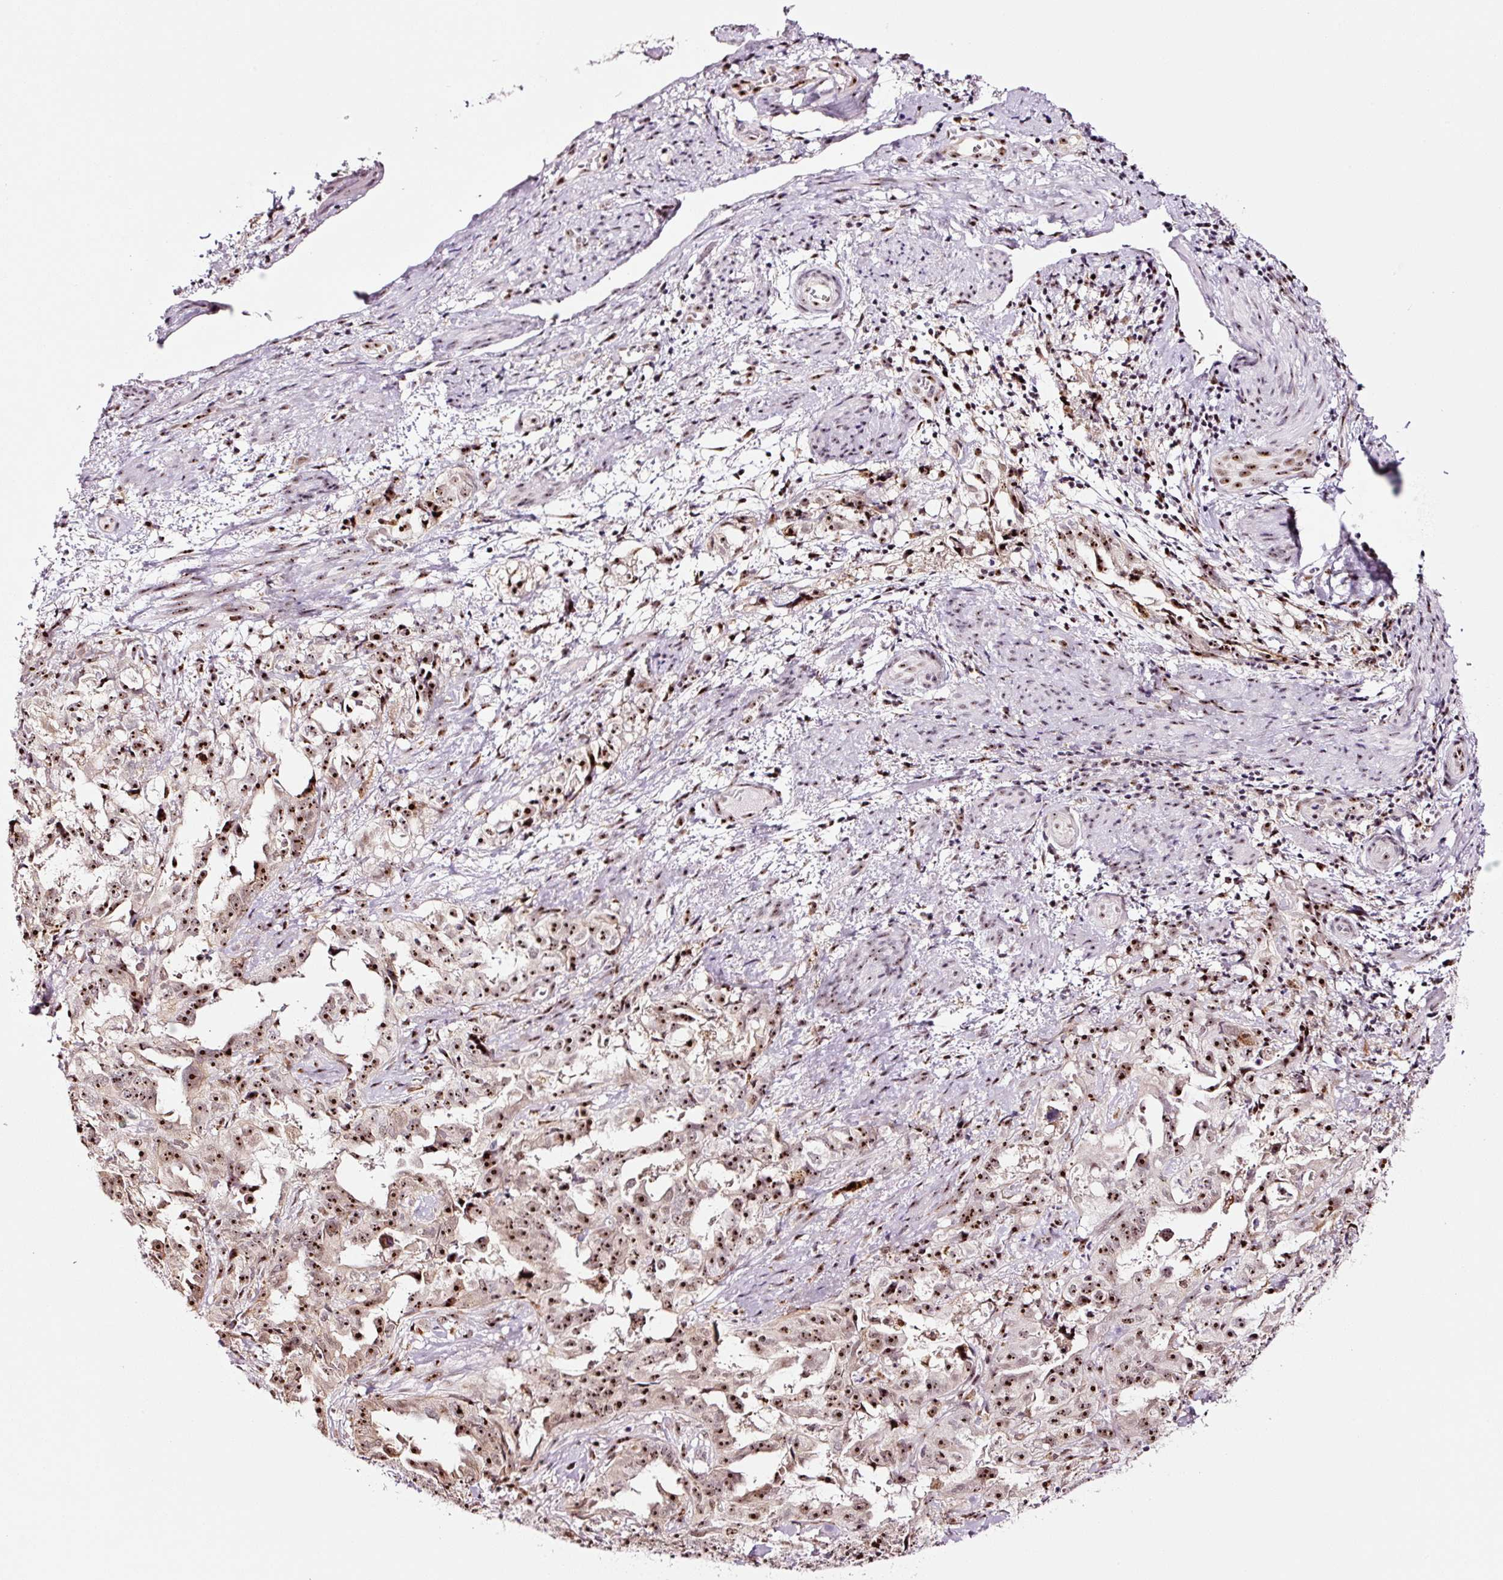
{"staining": {"intensity": "moderate", "quantity": ">75%", "location": "nuclear"}, "tissue": "endometrial cancer", "cell_type": "Tumor cells", "image_type": "cancer", "snomed": [{"axis": "morphology", "description": "Adenocarcinoma, NOS"}, {"axis": "topography", "description": "Endometrium"}], "caption": "Adenocarcinoma (endometrial) was stained to show a protein in brown. There is medium levels of moderate nuclear expression in about >75% of tumor cells.", "gene": "GNL3", "patient": {"sex": "female", "age": 65}}